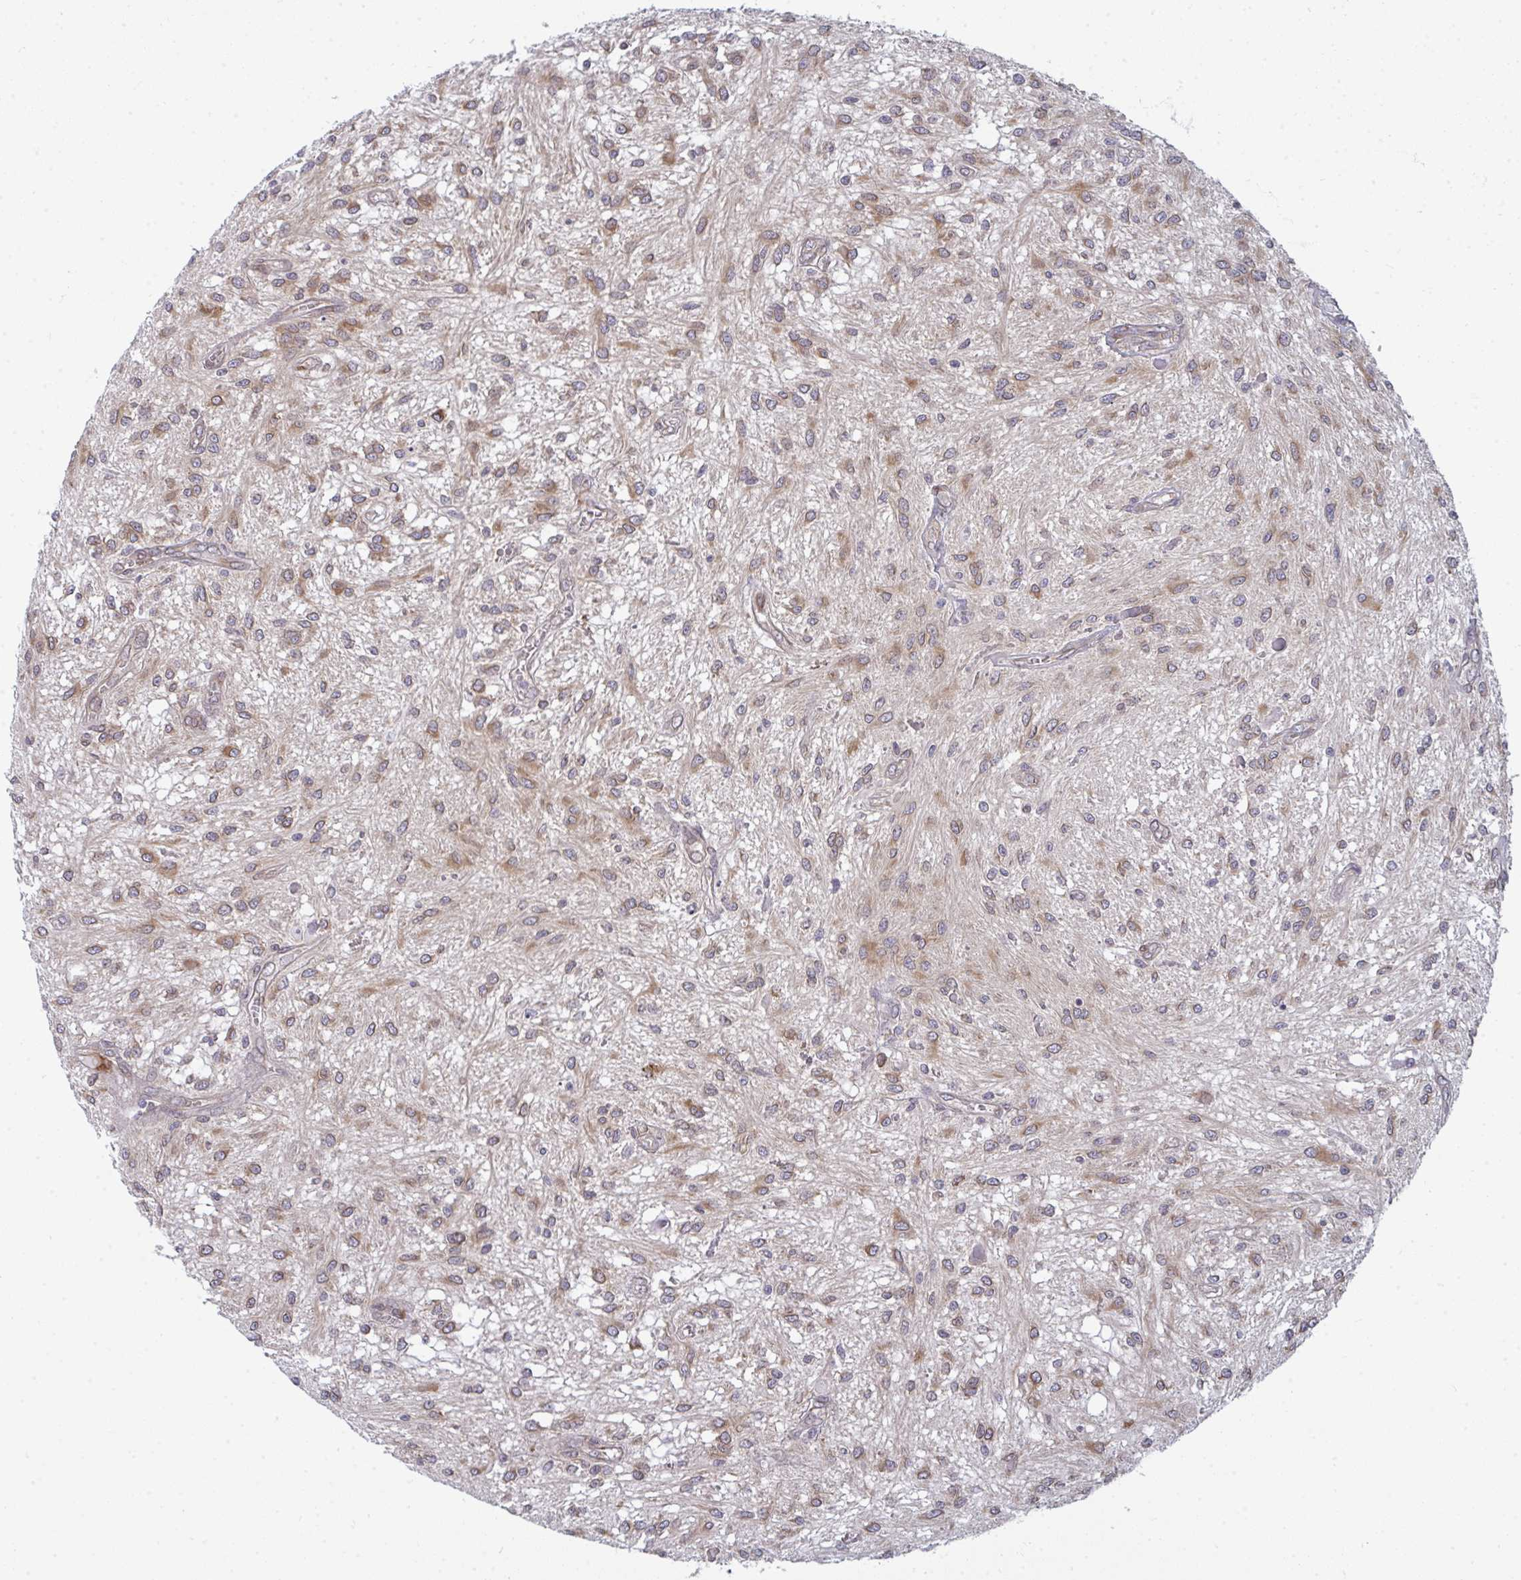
{"staining": {"intensity": "moderate", "quantity": "25%-75%", "location": "cytoplasmic/membranous"}, "tissue": "glioma", "cell_type": "Tumor cells", "image_type": "cancer", "snomed": [{"axis": "morphology", "description": "Glioma, malignant, Low grade"}, {"axis": "topography", "description": "Cerebellum"}], "caption": "The histopathology image exhibits a brown stain indicating the presence of a protein in the cytoplasmic/membranous of tumor cells in malignant glioma (low-grade).", "gene": "LYSMD4", "patient": {"sex": "female", "age": 14}}